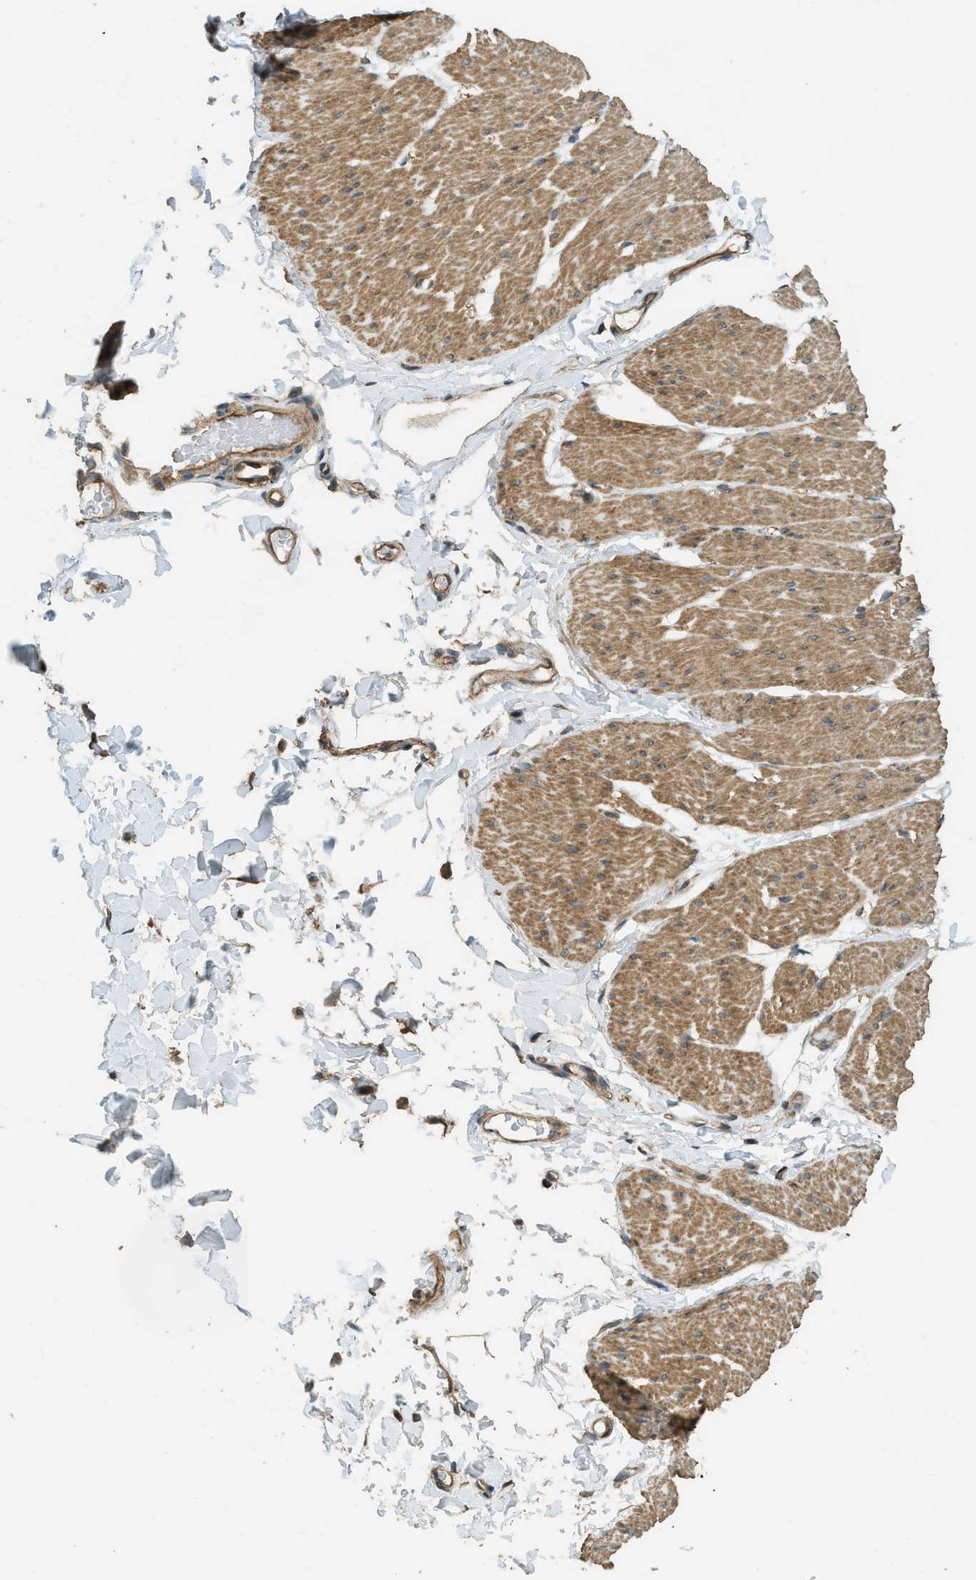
{"staining": {"intensity": "moderate", "quantity": ">75%", "location": "cytoplasmic/membranous"}, "tissue": "smooth muscle", "cell_type": "Smooth muscle cells", "image_type": "normal", "snomed": [{"axis": "morphology", "description": "Normal tissue, NOS"}, {"axis": "topography", "description": "Smooth muscle"}, {"axis": "topography", "description": "Colon"}], "caption": "This micrograph exhibits benign smooth muscle stained with immunohistochemistry (IHC) to label a protein in brown. The cytoplasmic/membranous of smooth muscle cells show moderate positivity for the protein. Nuclei are counter-stained blue.", "gene": "MARS1", "patient": {"sex": "male", "age": 67}}